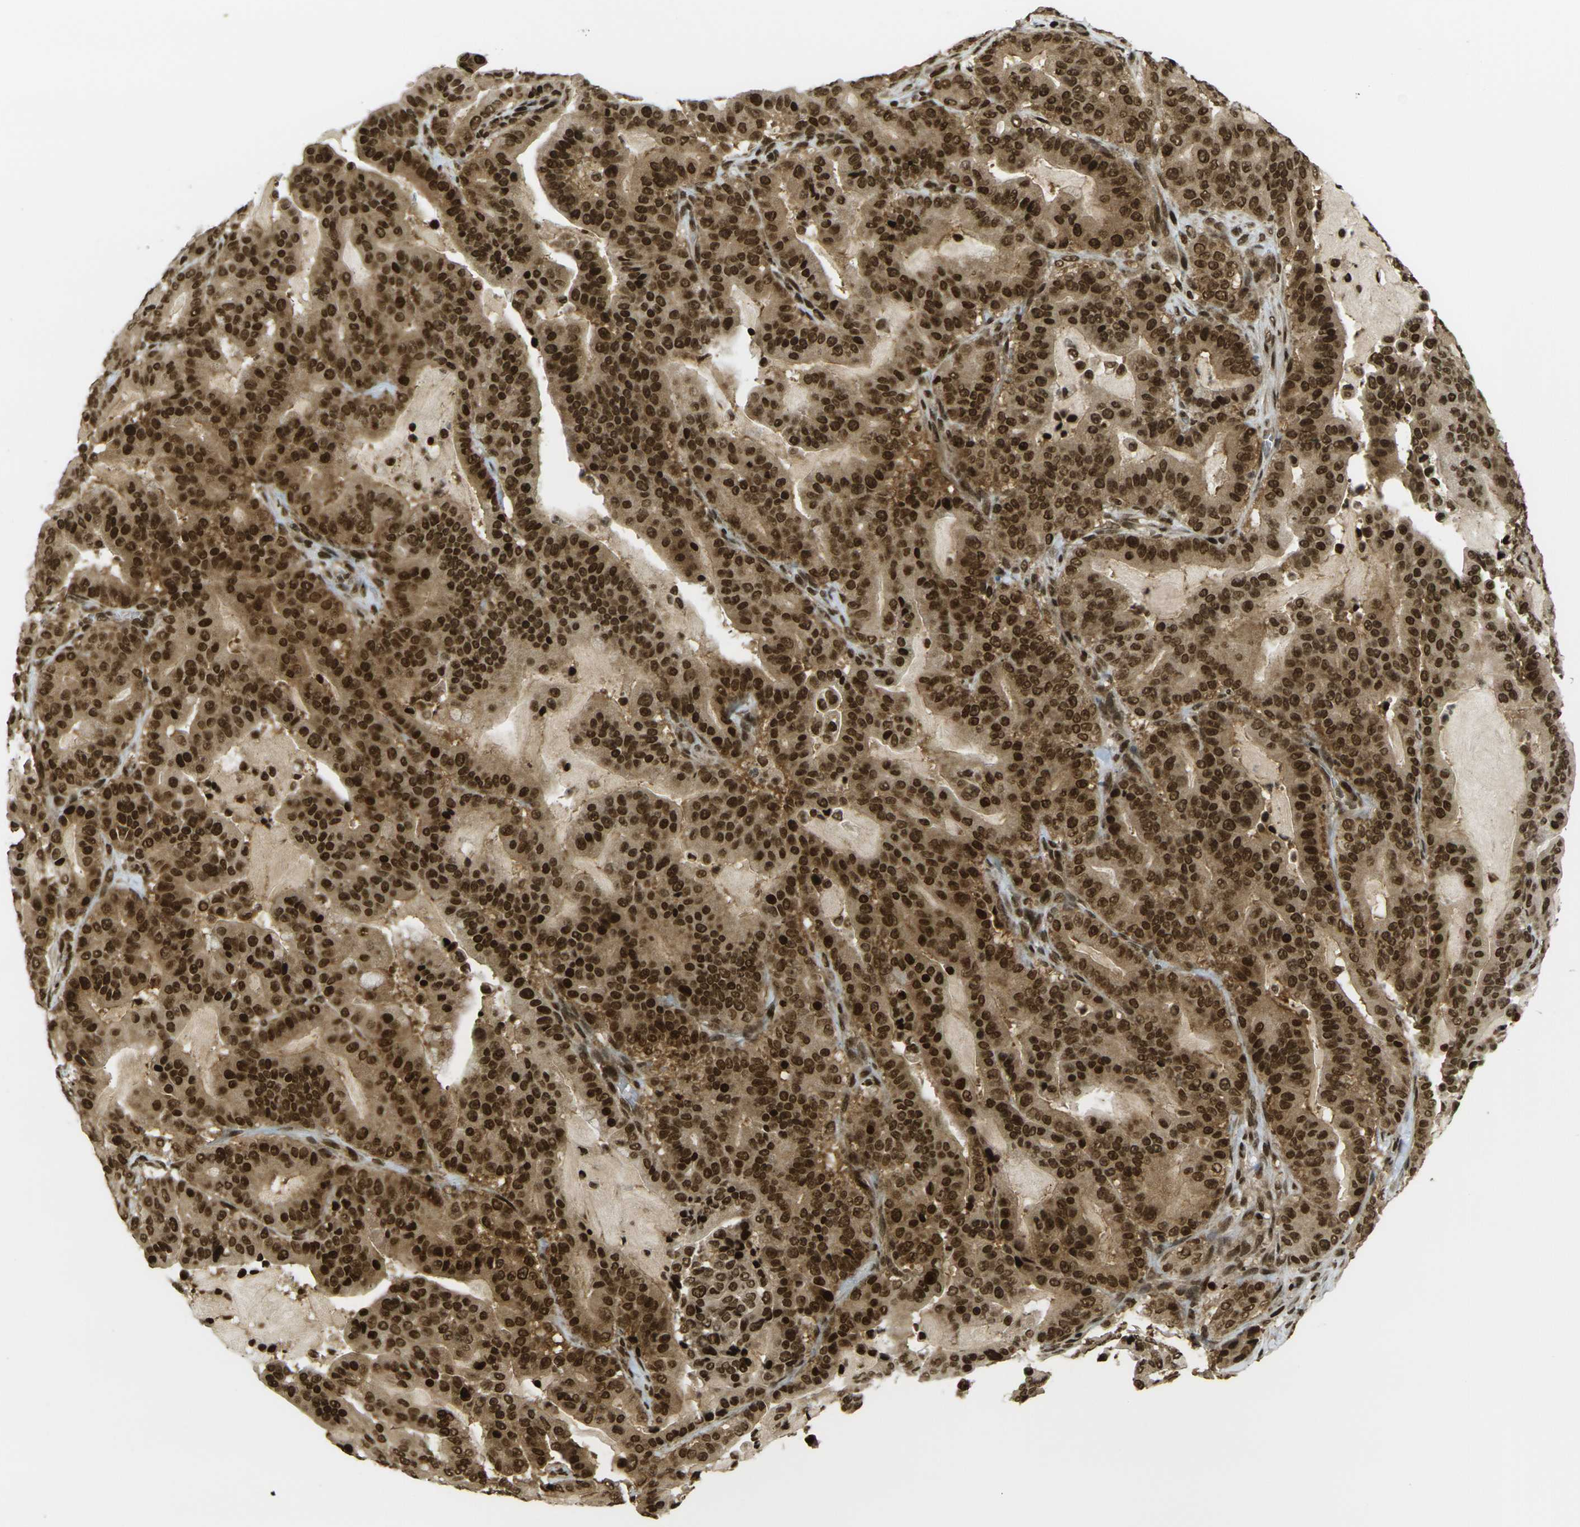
{"staining": {"intensity": "strong", "quantity": ">75%", "location": "cytoplasmic/membranous,nuclear"}, "tissue": "pancreatic cancer", "cell_type": "Tumor cells", "image_type": "cancer", "snomed": [{"axis": "morphology", "description": "Adenocarcinoma, NOS"}, {"axis": "topography", "description": "Pancreas"}], "caption": "The immunohistochemical stain labels strong cytoplasmic/membranous and nuclear positivity in tumor cells of adenocarcinoma (pancreatic) tissue.", "gene": "RUVBL2", "patient": {"sex": "male", "age": 63}}